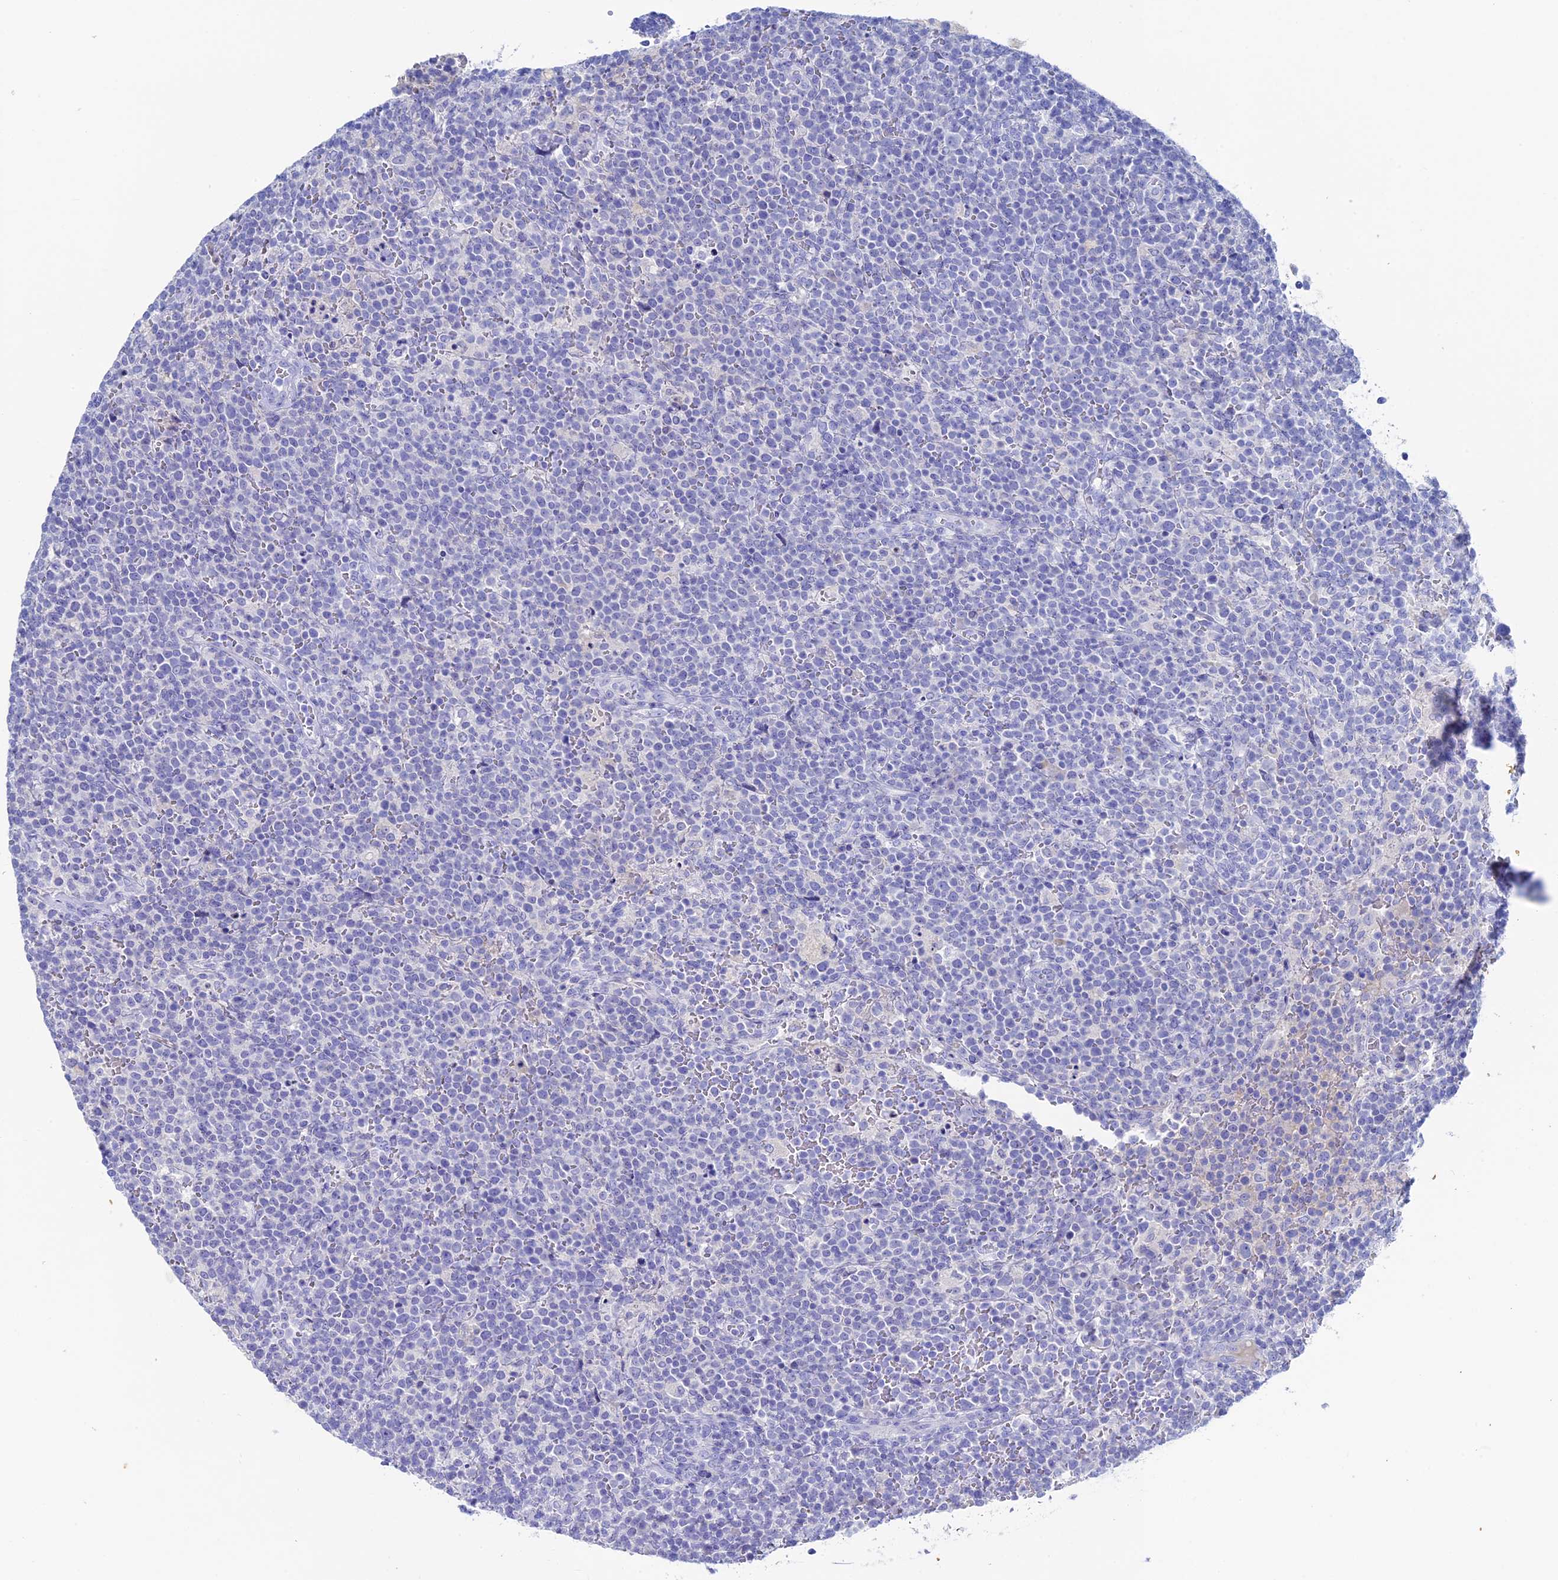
{"staining": {"intensity": "negative", "quantity": "none", "location": "none"}, "tissue": "lymphoma", "cell_type": "Tumor cells", "image_type": "cancer", "snomed": [{"axis": "morphology", "description": "Malignant lymphoma, non-Hodgkin's type, High grade"}, {"axis": "topography", "description": "Lymph node"}], "caption": "An image of lymphoma stained for a protein reveals no brown staining in tumor cells.", "gene": "UNC119", "patient": {"sex": "male", "age": 61}}